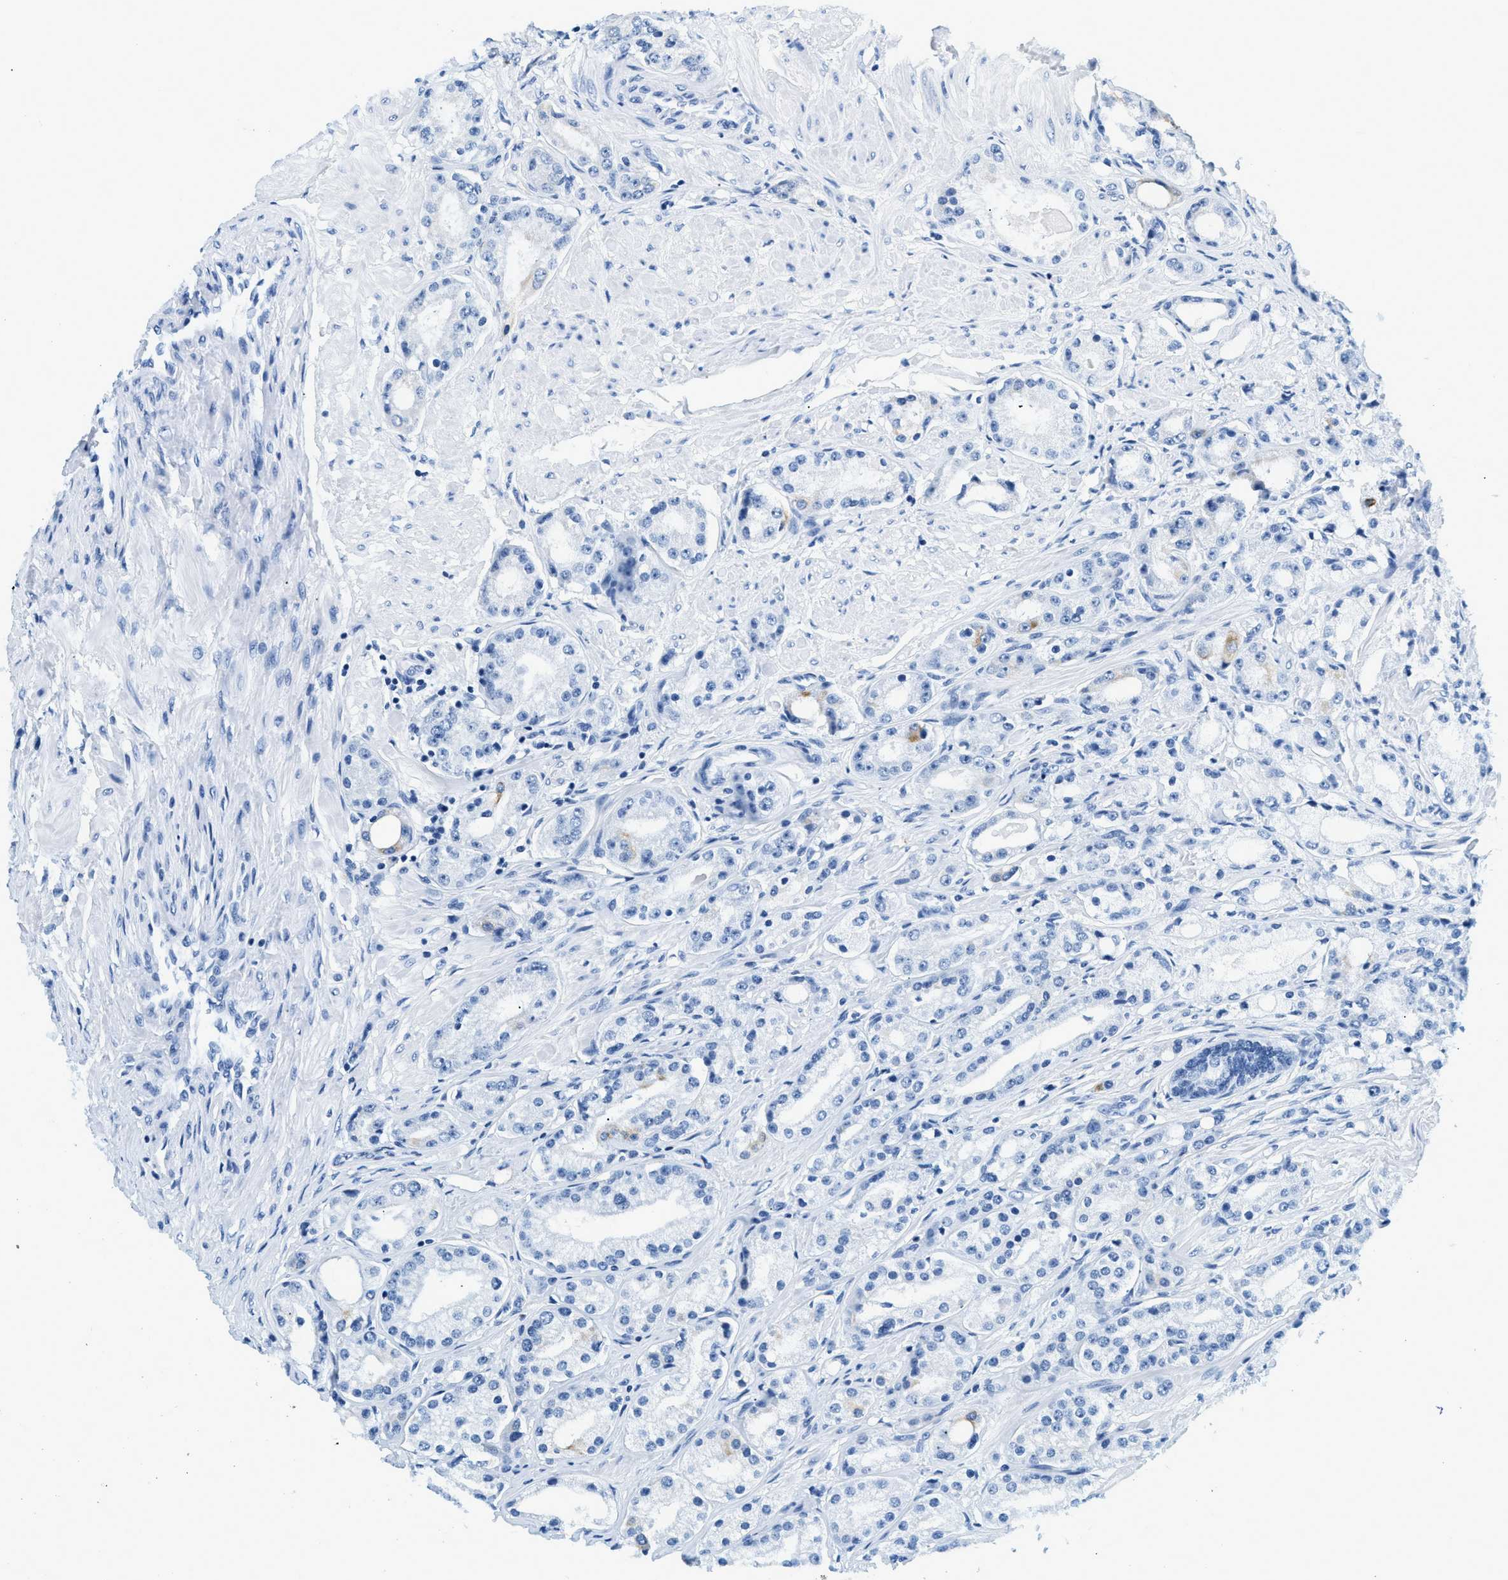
{"staining": {"intensity": "negative", "quantity": "none", "location": "none"}, "tissue": "prostate cancer", "cell_type": "Tumor cells", "image_type": "cancer", "snomed": [{"axis": "morphology", "description": "Adenocarcinoma, Low grade"}, {"axis": "topography", "description": "Prostate"}], "caption": "A photomicrograph of human prostate adenocarcinoma (low-grade) is negative for staining in tumor cells.", "gene": "STXBP2", "patient": {"sex": "male", "age": 63}}